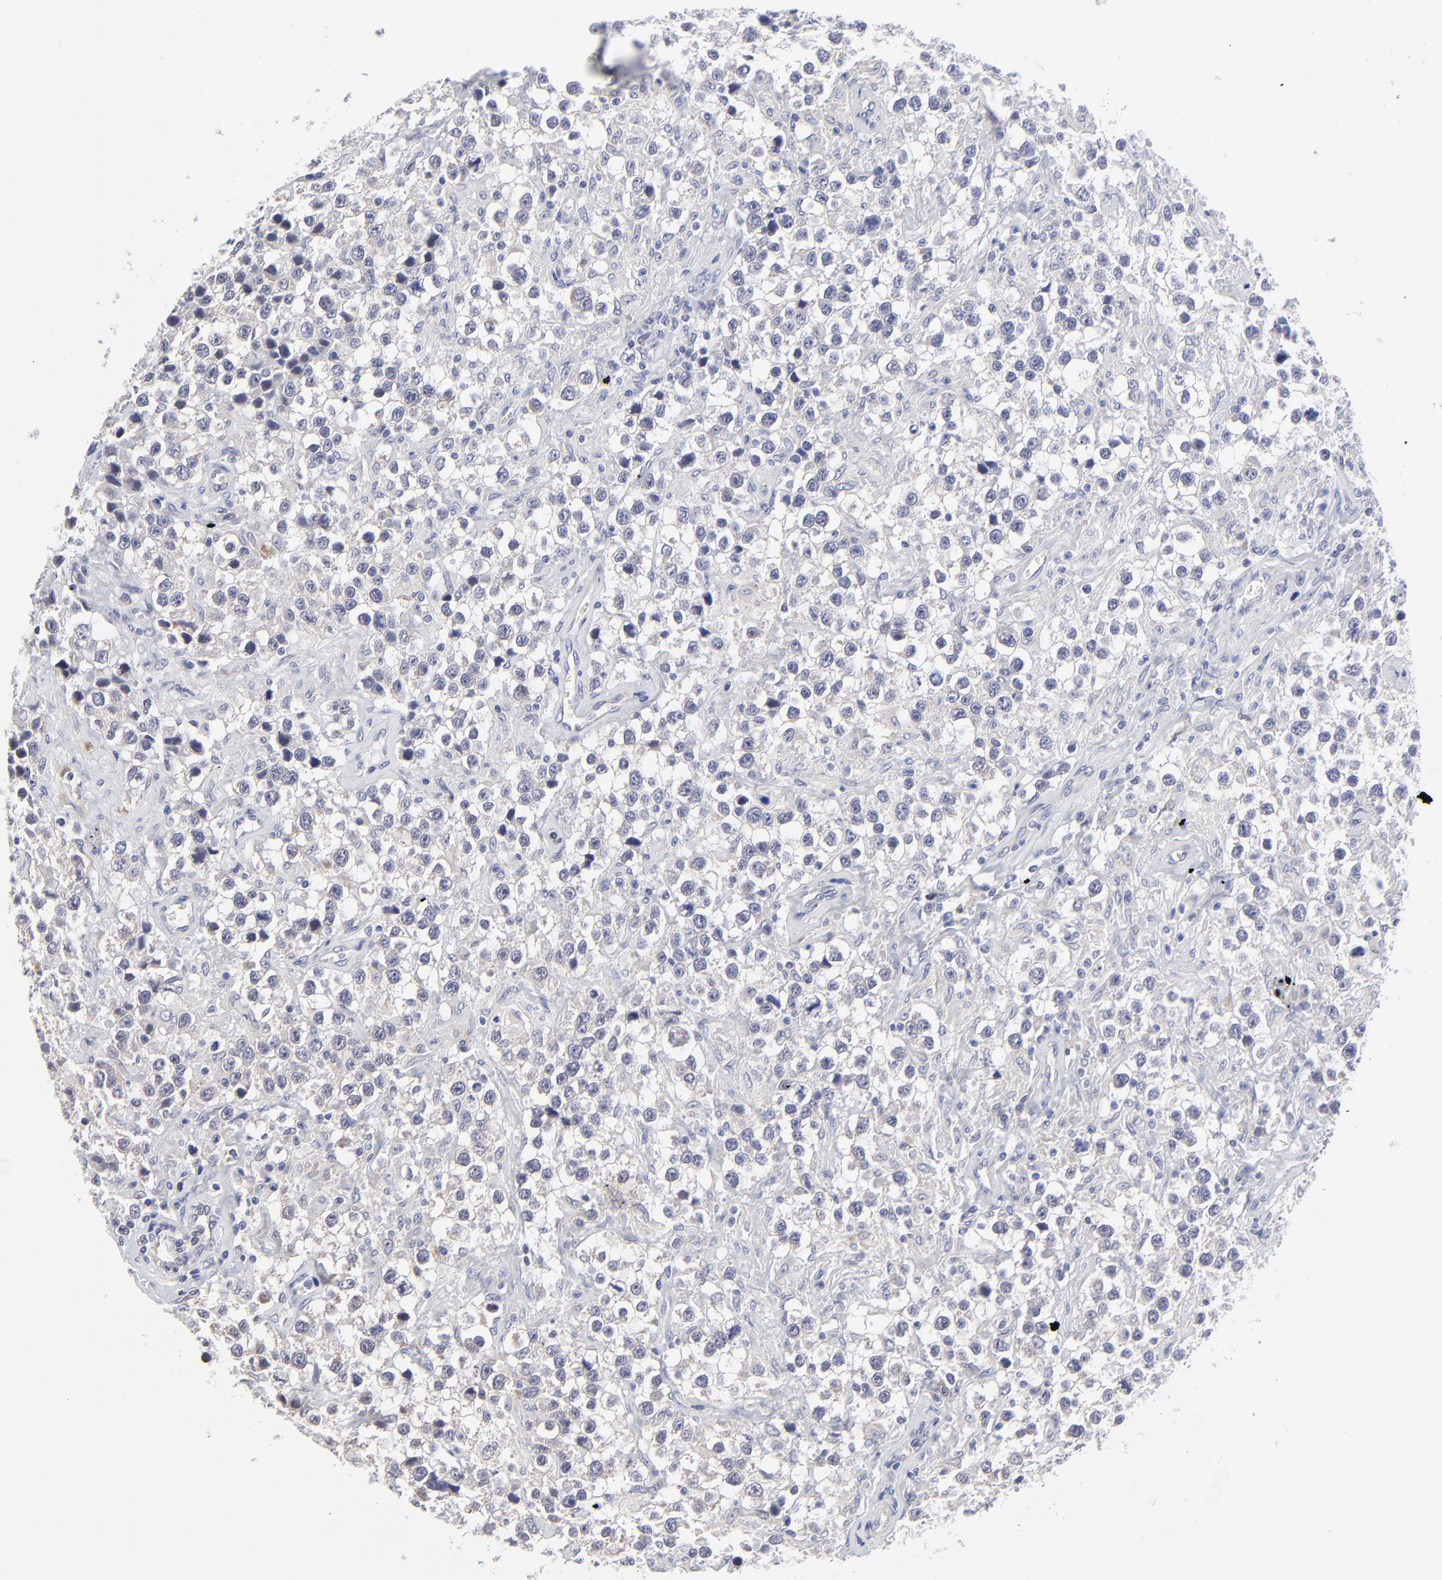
{"staining": {"intensity": "negative", "quantity": "none", "location": "none"}, "tissue": "testis cancer", "cell_type": "Tumor cells", "image_type": "cancer", "snomed": [{"axis": "morphology", "description": "Seminoma, NOS"}, {"axis": "topography", "description": "Testis"}], "caption": "Testis cancer (seminoma) was stained to show a protein in brown. There is no significant expression in tumor cells. (Brightfield microscopy of DAB (3,3'-diaminobenzidine) IHC at high magnification).", "gene": "FBXO8", "patient": {"sex": "male", "age": 43}}